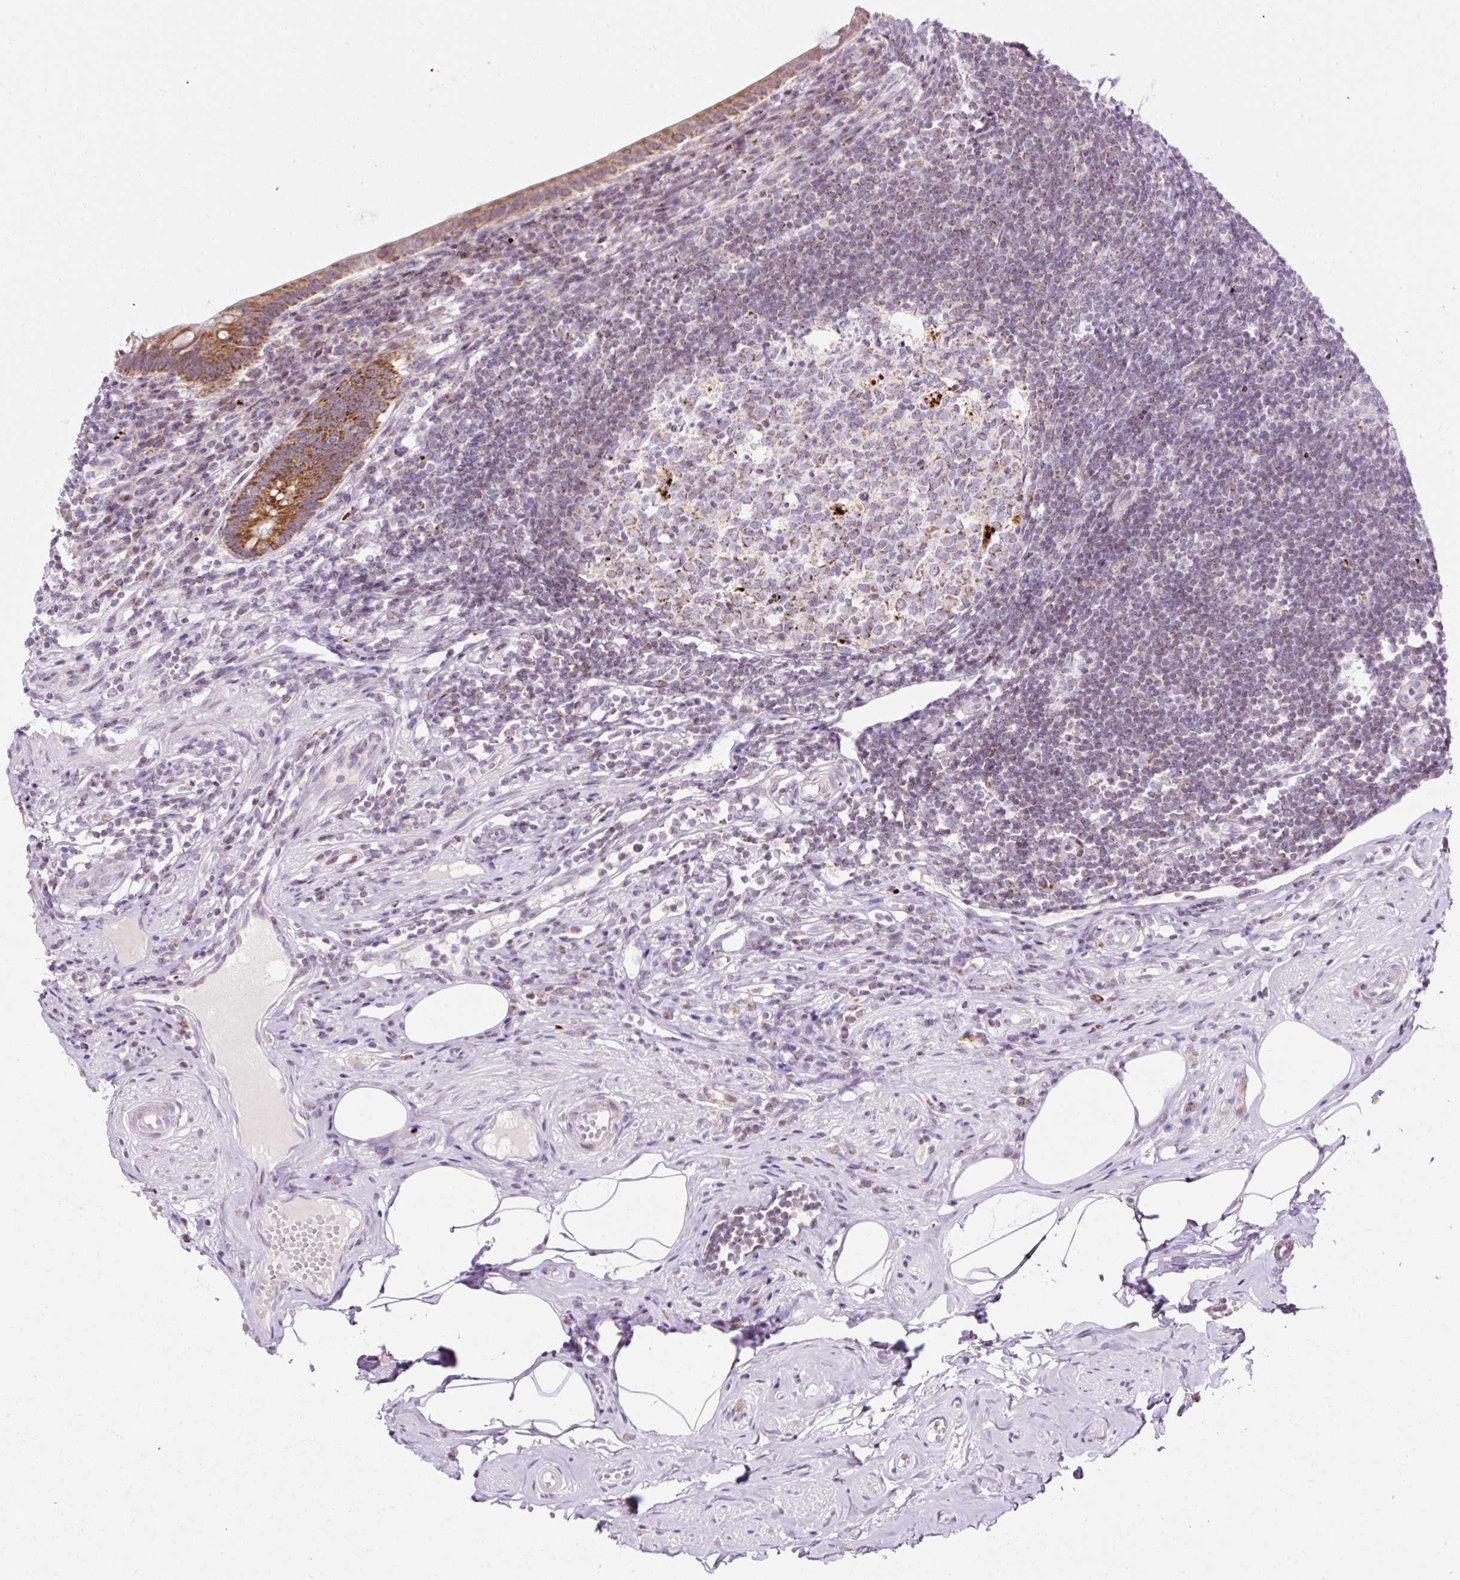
{"staining": {"intensity": "strong", "quantity": ">75%", "location": "cytoplasmic/membranous"}, "tissue": "appendix", "cell_type": "Glandular cells", "image_type": "normal", "snomed": [{"axis": "morphology", "description": "Normal tissue, NOS"}, {"axis": "topography", "description": "Appendix"}], "caption": "IHC of normal appendix reveals high levels of strong cytoplasmic/membranous staining in about >75% of glandular cells.", "gene": "FMC1", "patient": {"sex": "female", "age": 56}}